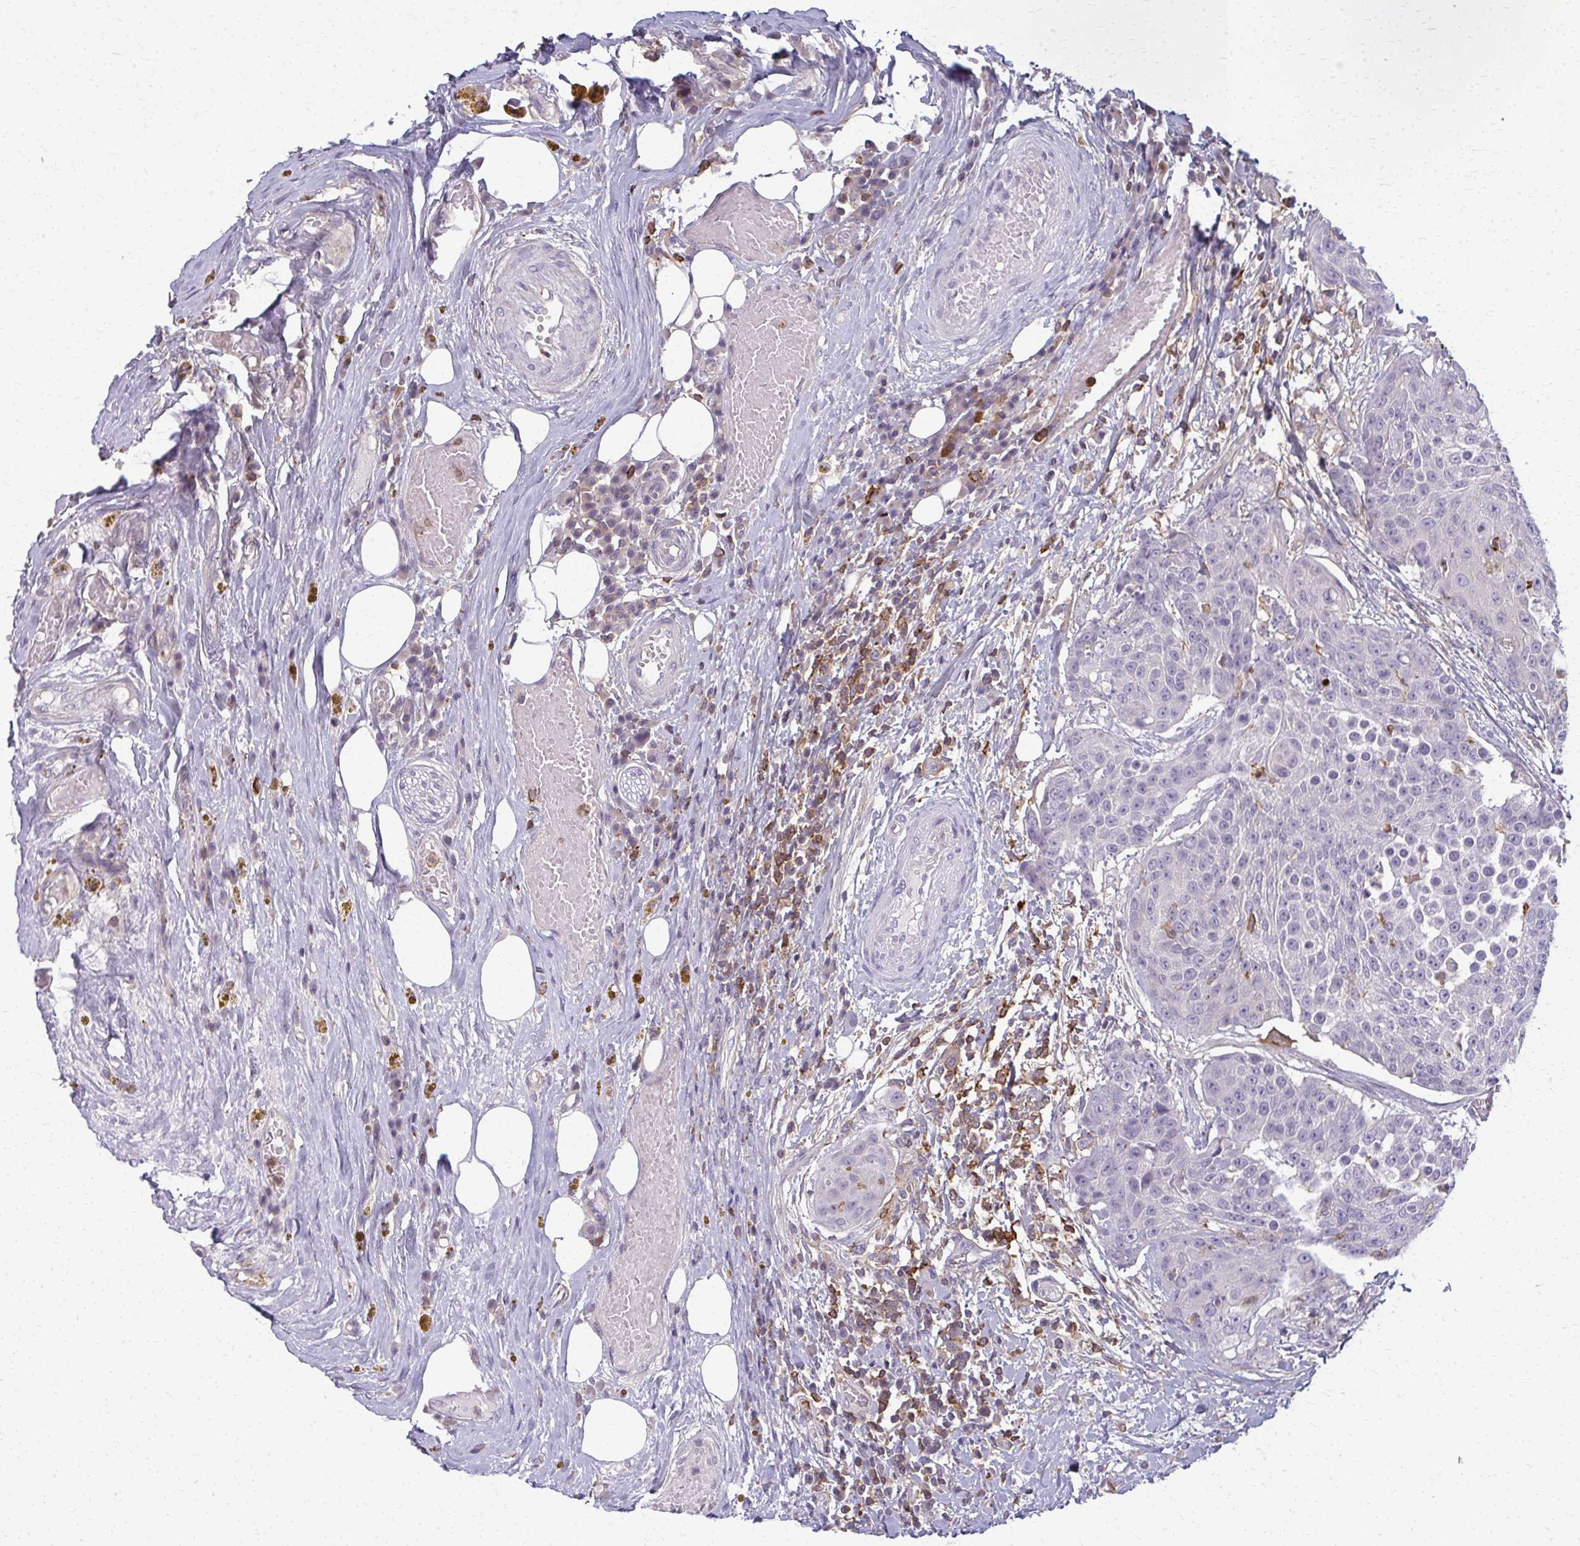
{"staining": {"intensity": "negative", "quantity": "none", "location": "none"}, "tissue": "urothelial cancer", "cell_type": "Tumor cells", "image_type": "cancer", "snomed": [{"axis": "morphology", "description": "Urothelial carcinoma, High grade"}, {"axis": "topography", "description": "Urinary bladder"}], "caption": "Tumor cells show no significant expression in high-grade urothelial carcinoma.", "gene": "AP5M1", "patient": {"sex": "female", "age": 63}}